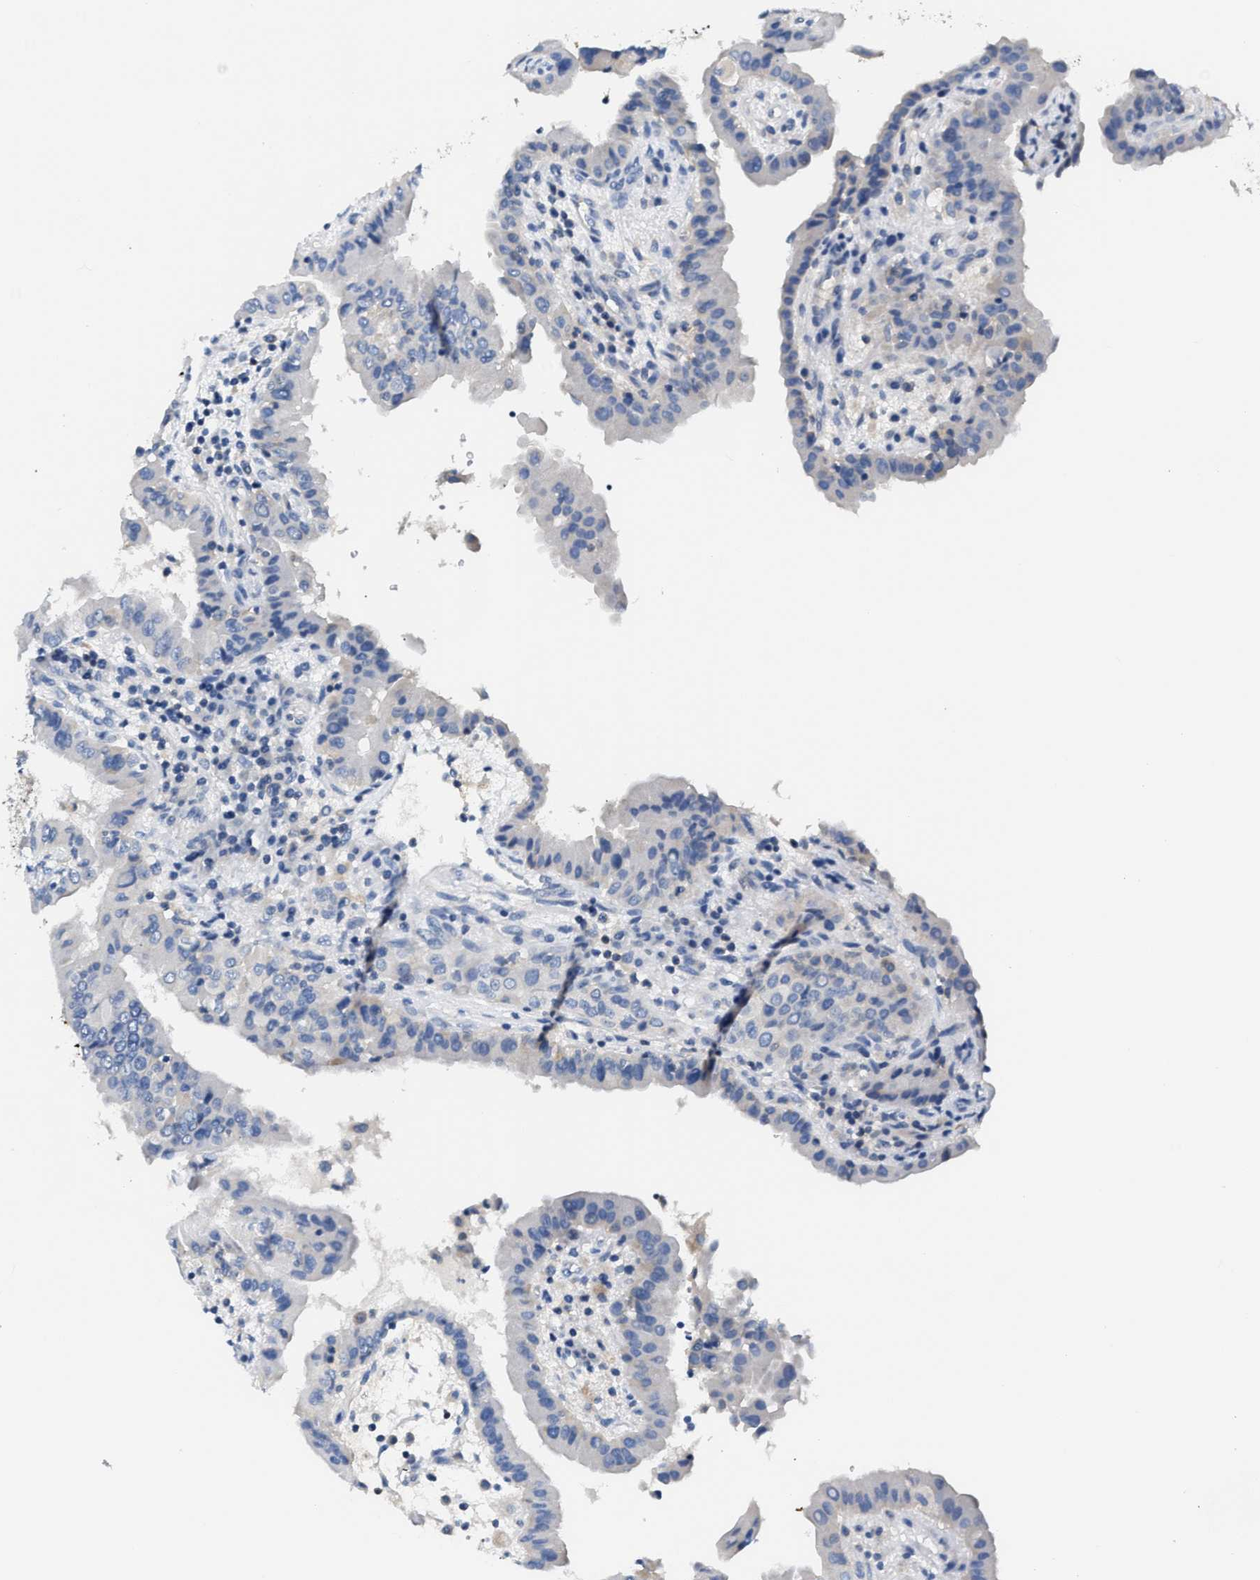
{"staining": {"intensity": "negative", "quantity": "none", "location": "none"}, "tissue": "thyroid cancer", "cell_type": "Tumor cells", "image_type": "cancer", "snomed": [{"axis": "morphology", "description": "Papillary adenocarcinoma, NOS"}, {"axis": "topography", "description": "Thyroid gland"}], "caption": "Thyroid cancer (papillary adenocarcinoma) stained for a protein using immunohistochemistry (IHC) displays no positivity tumor cells.", "gene": "TUT7", "patient": {"sex": "male", "age": 33}}